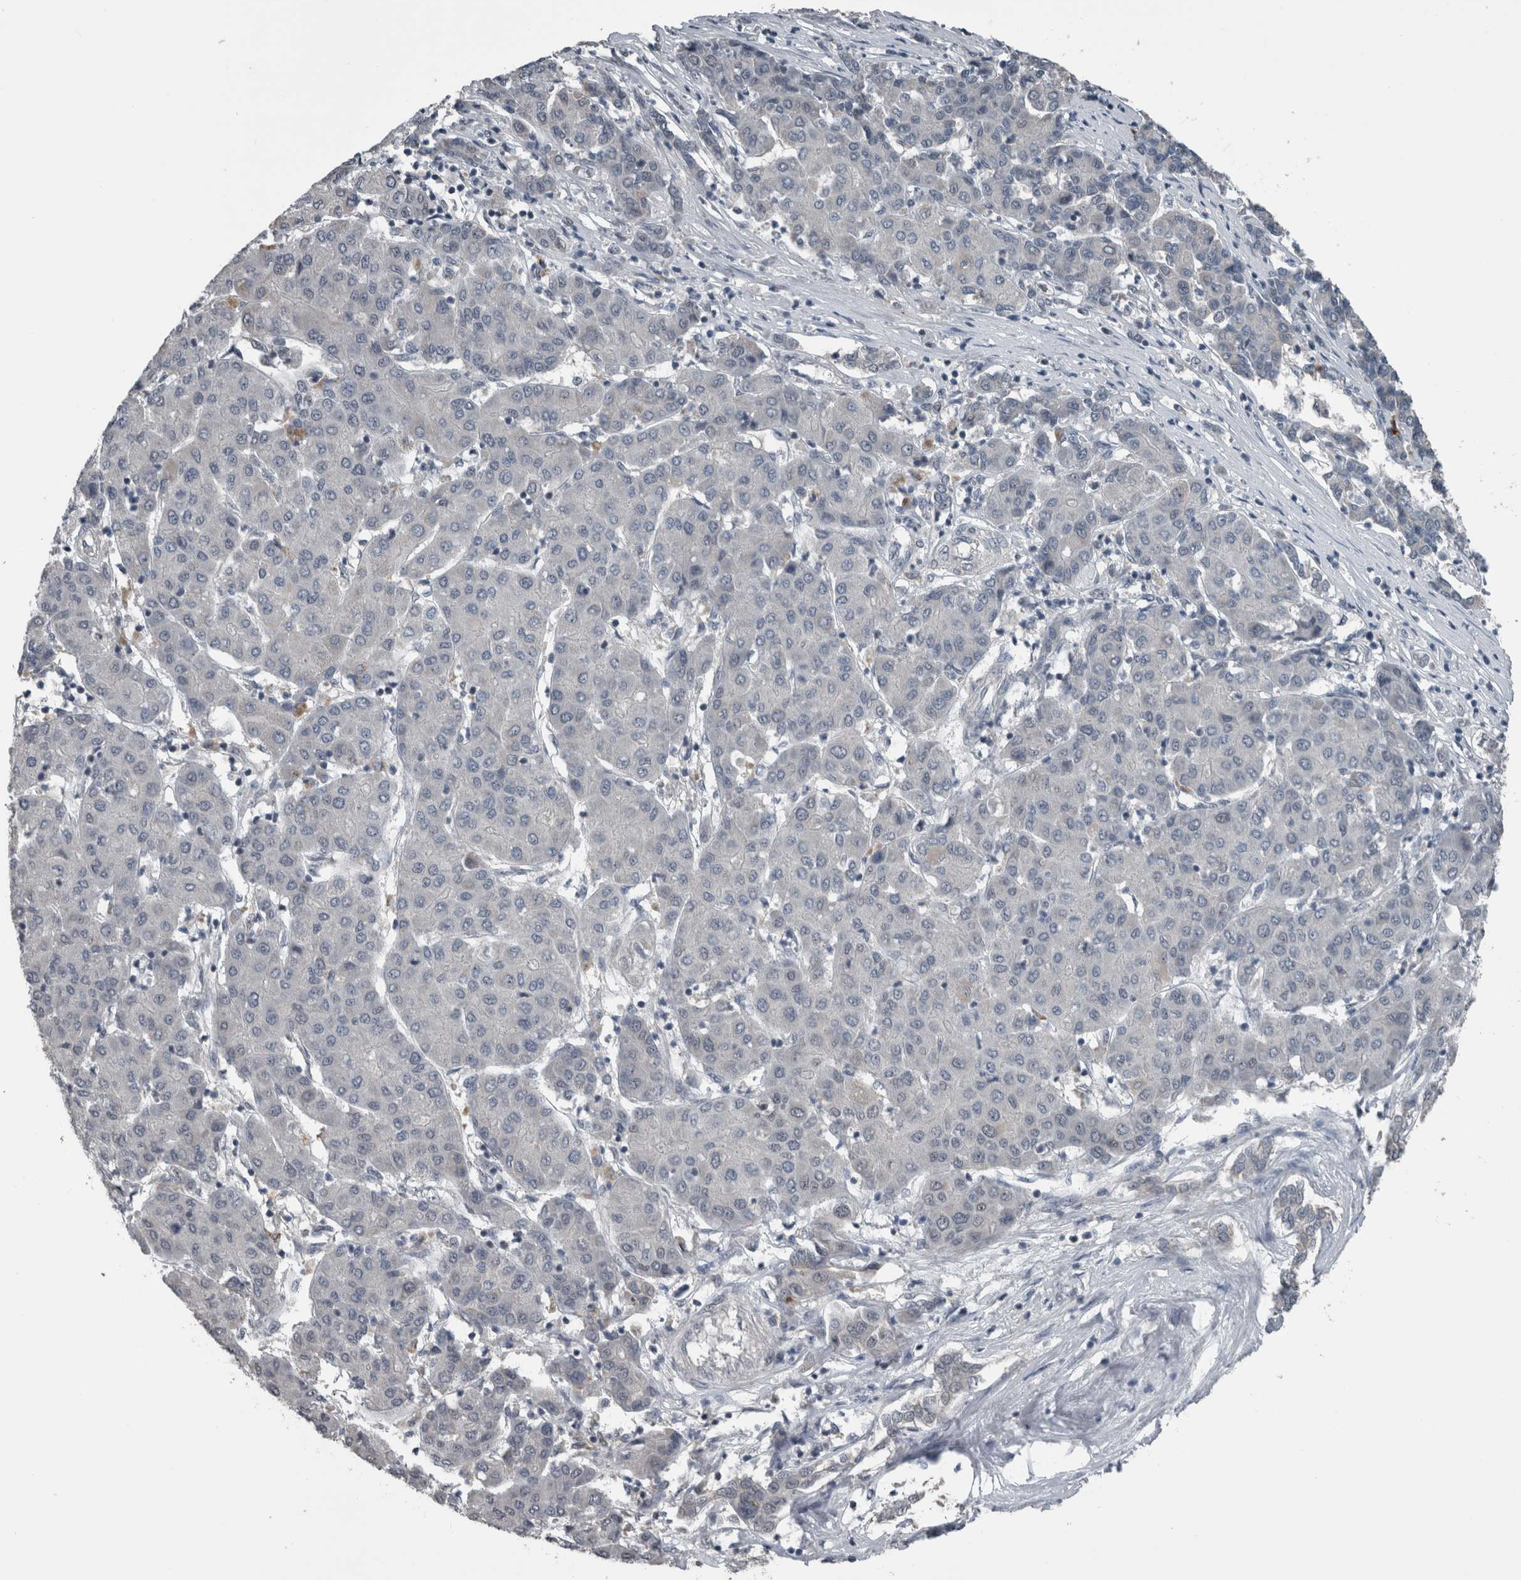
{"staining": {"intensity": "negative", "quantity": "none", "location": "none"}, "tissue": "liver cancer", "cell_type": "Tumor cells", "image_type": "cancer", "snomed": [{"axis": "morphology", "description": "Carcinoma, Hepatocellular, NOS"}, {"axis": "topography", "description": "Liver"}], "caption": "The histopathology image reveals no staining of tumor cells in liver cancer.", "gene": "ZBTB21", "patient": {"sex": "male", "age": 65}}